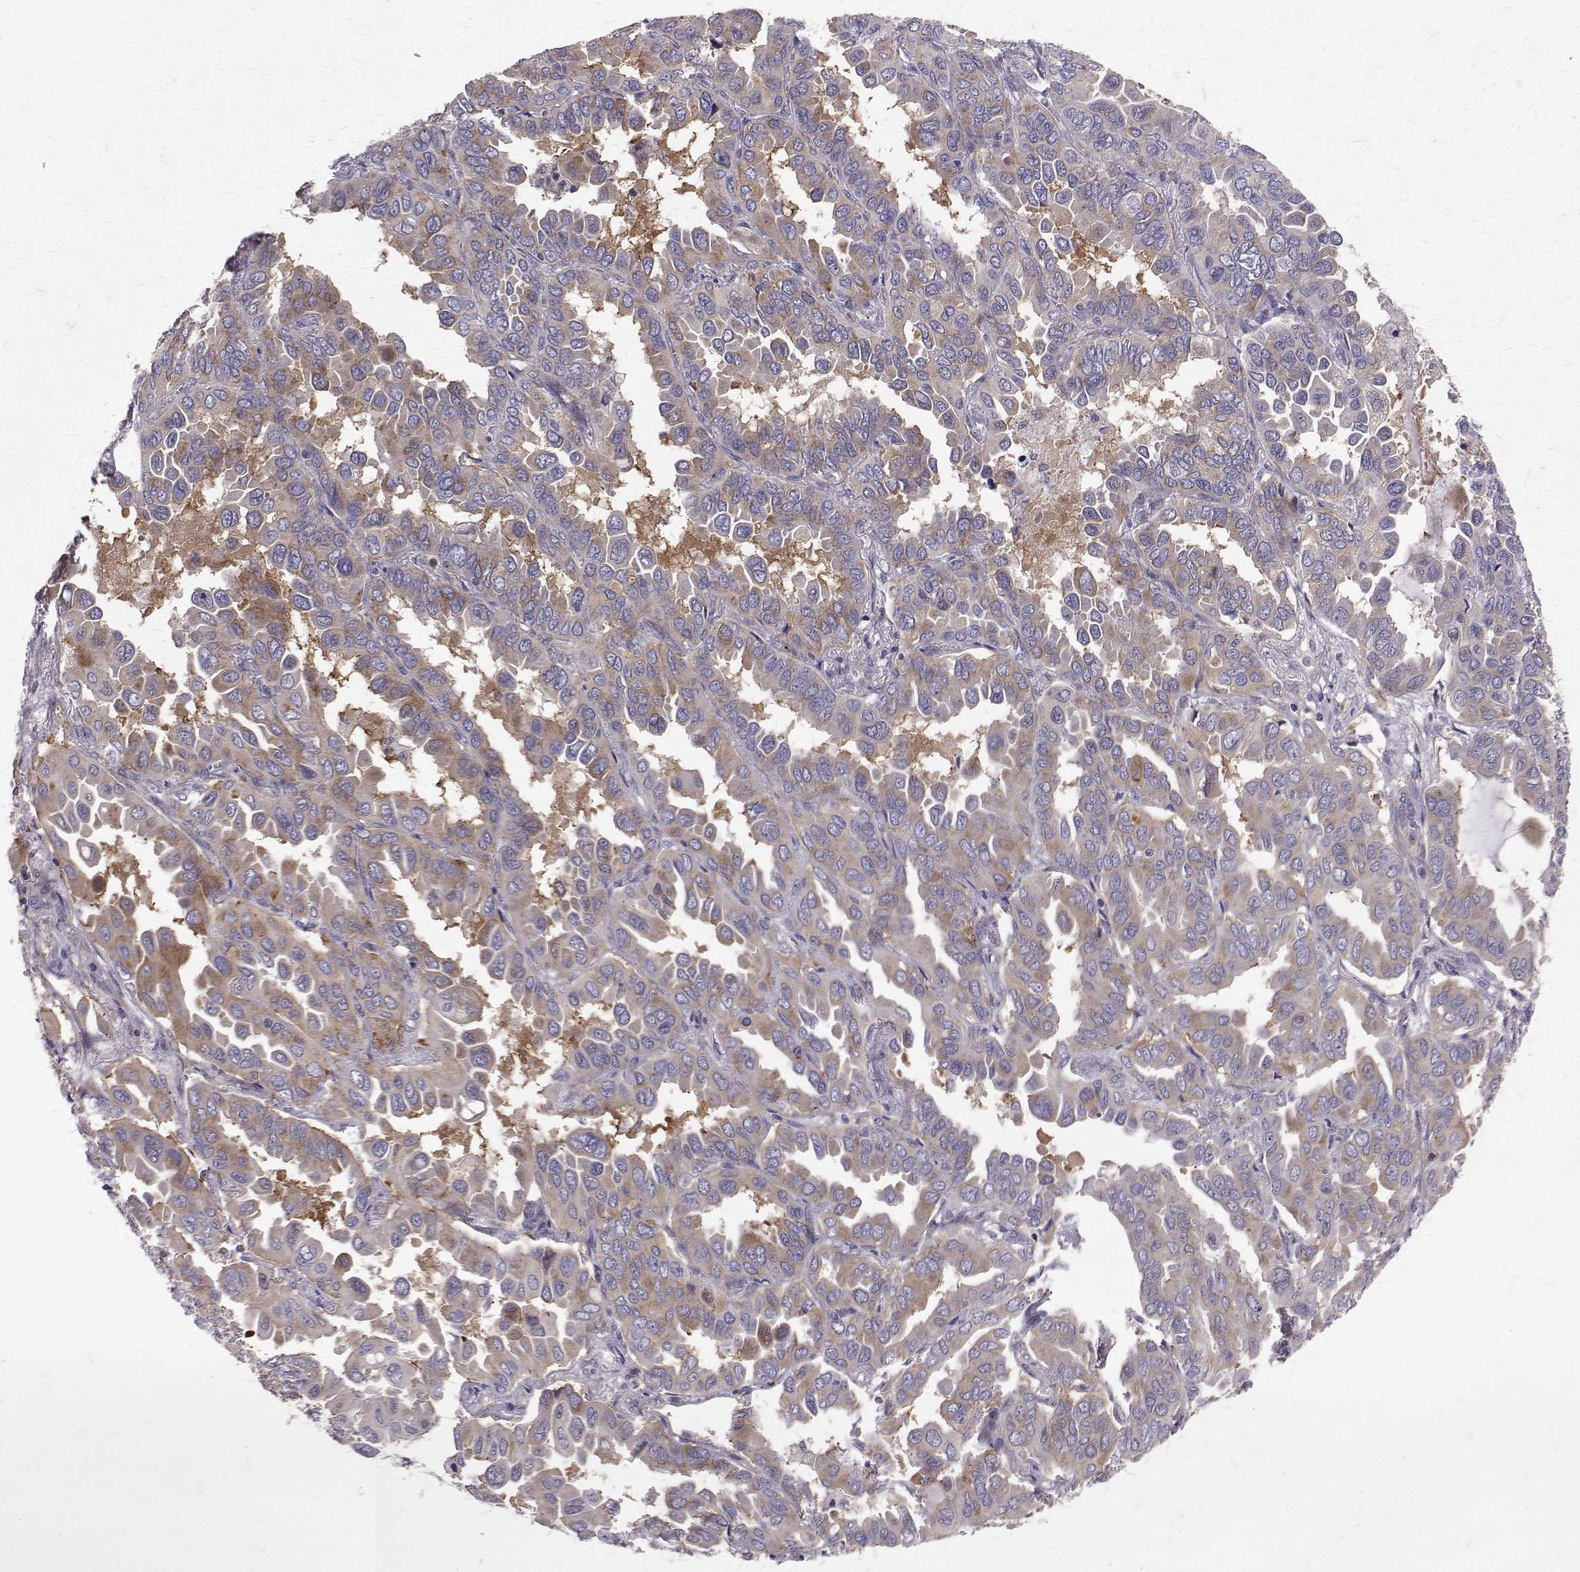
{"staining": {"intensity": "moderate", "quantity": "<25%", "location": "cytoplasmic/membranous"}, "tissue": "lung cancer", "cell_type": "Tumor cells", "image_type": "cancer", "snomed": [{"axis": "morphology", "description": "Adenocarcinoma, NOS"}, {"axis": "topography", "description": "Lung"}], "caption": "Immunohistochemistry (IHC) of human adenocarcinoma (lung) shows low levels of moderate cytoplasmic/membranous staining in approximately <25% of tumor cells. Nuclei are stained in blue.", "gene": "ARFGAP1", "patient": {"sex": "male", "age": 64}}